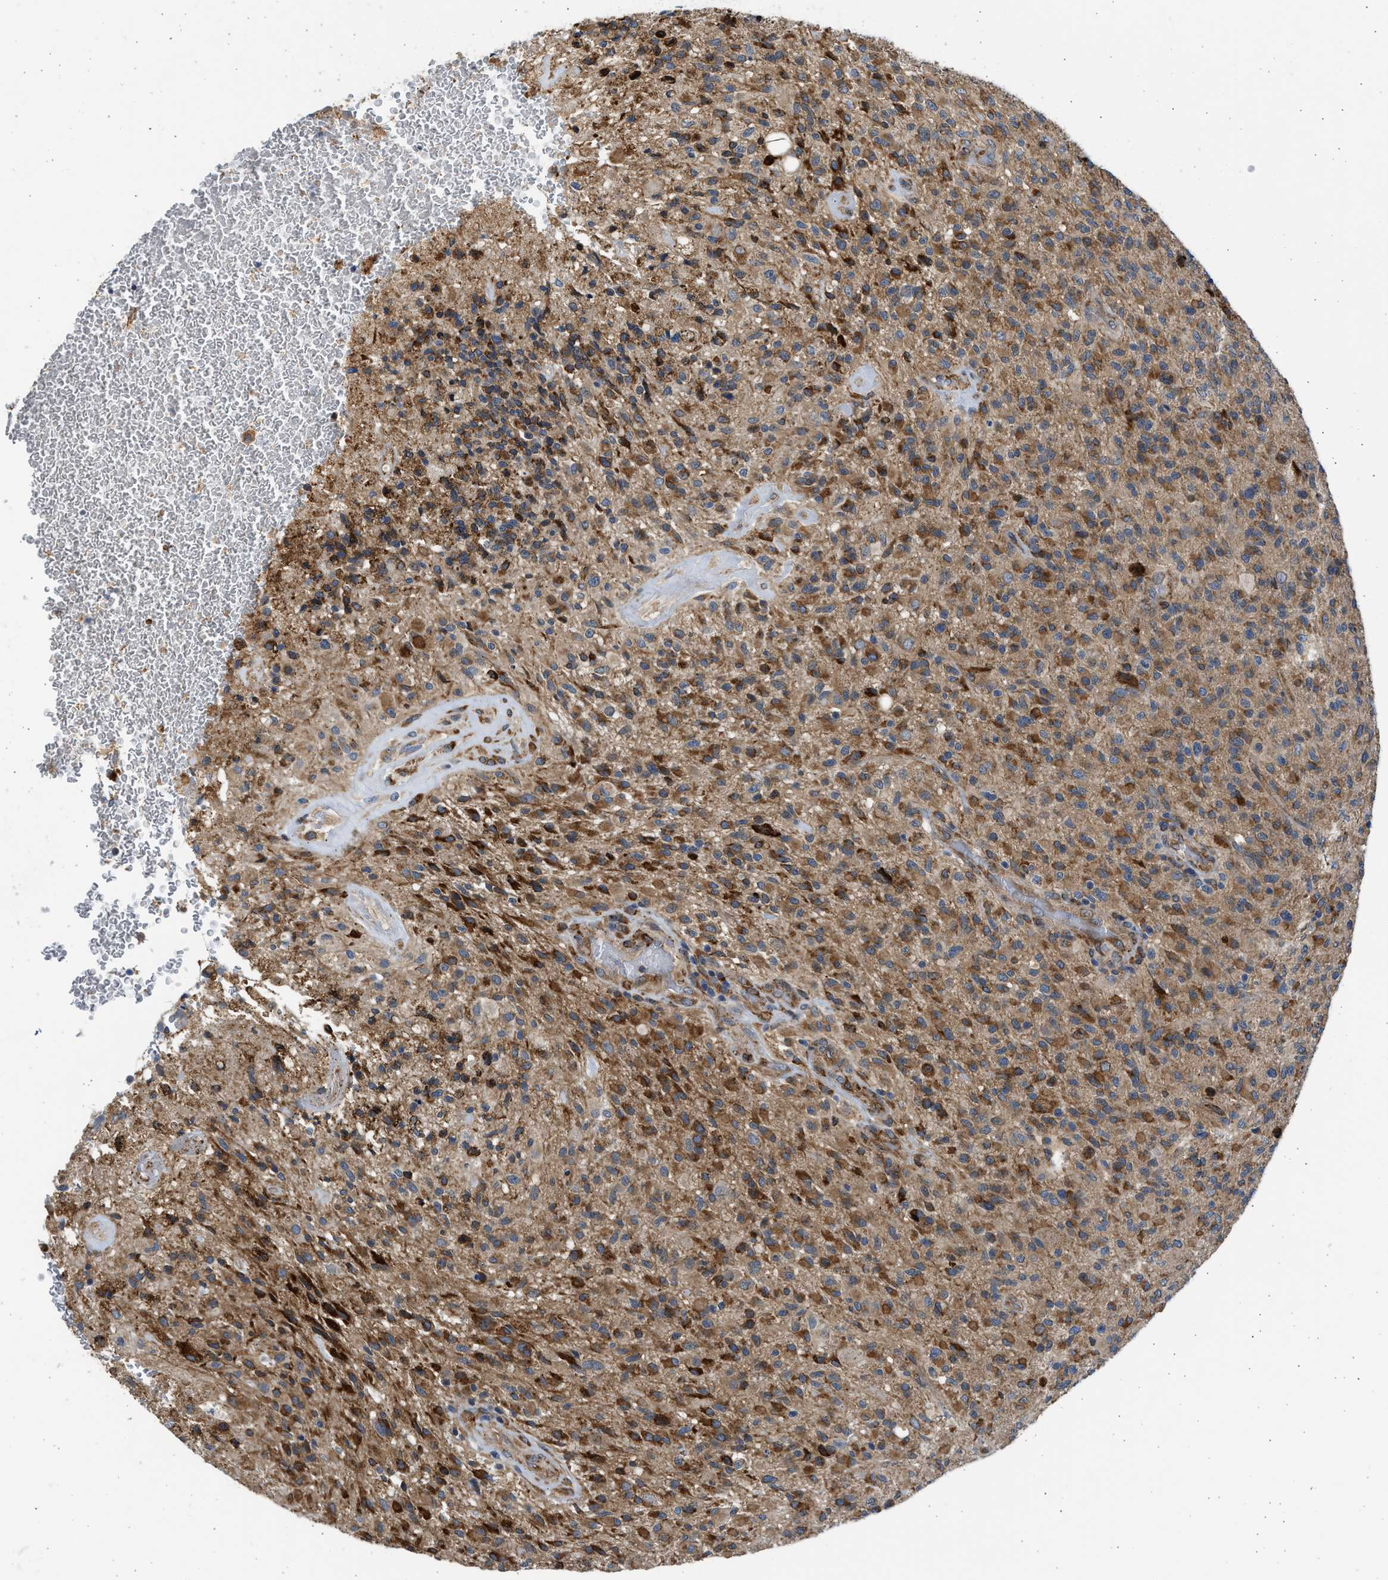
{"staining": {"intensity": "moderate", "quantity": ">75%", "location": "cytoplasmic/membranous"}, "tissue": "glioma", "cell_type": "Tumor cells", "image_type": "cancer", "snomed": [{"axis": "morphology", "description": "Glioma, malignant, High grade"}, {"axis": "topography", "description": "Brain"}], "caption": "Moderate cytoplasmic/membranous positivity for a protein is appreciated in approximately >75% of tumor cells of glioma using immunohistochemistry (IHC).", "gene": "PLD2", "patient": {"sex": "male", "age": 71}}